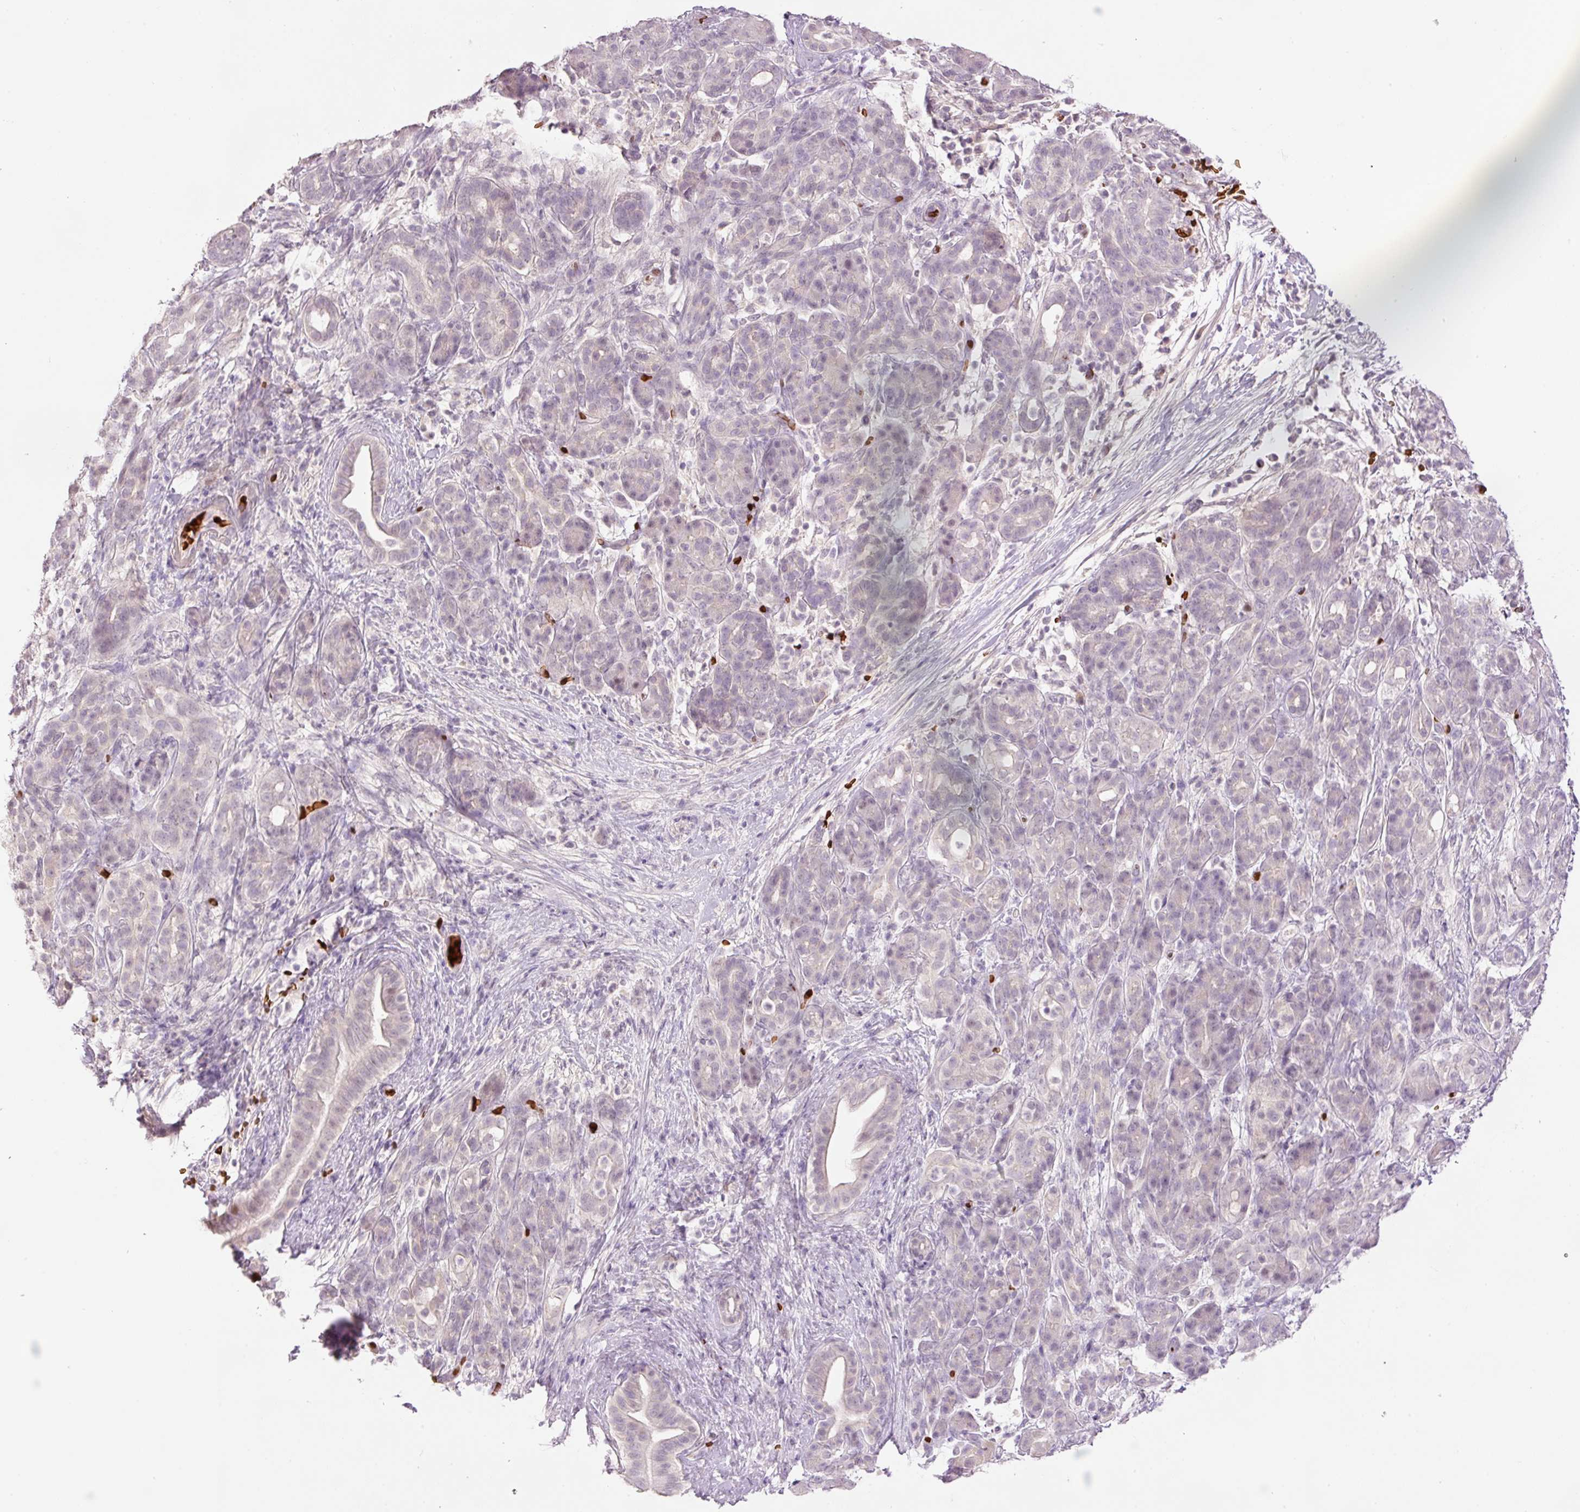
{"staining": {"intensity": "negative", "quantity": "none", "location": "none"}, "tissue": "pancreatic cancer", "cell_type": "Tumor cells", "image_type": "cancer", "snomed": [{"axis": "morphology", "description": "Adenocarcinoma, NOS"}, {"axis": "topography", "description": "Pancreas"}], "caption": "A photomicrograph of adenocarcinoma (pancreatic) stained for a protein reveals no brown staining in tumor cells.", "gene": "LY6G6D", "patient": {"sex": "male", "age": 44}}